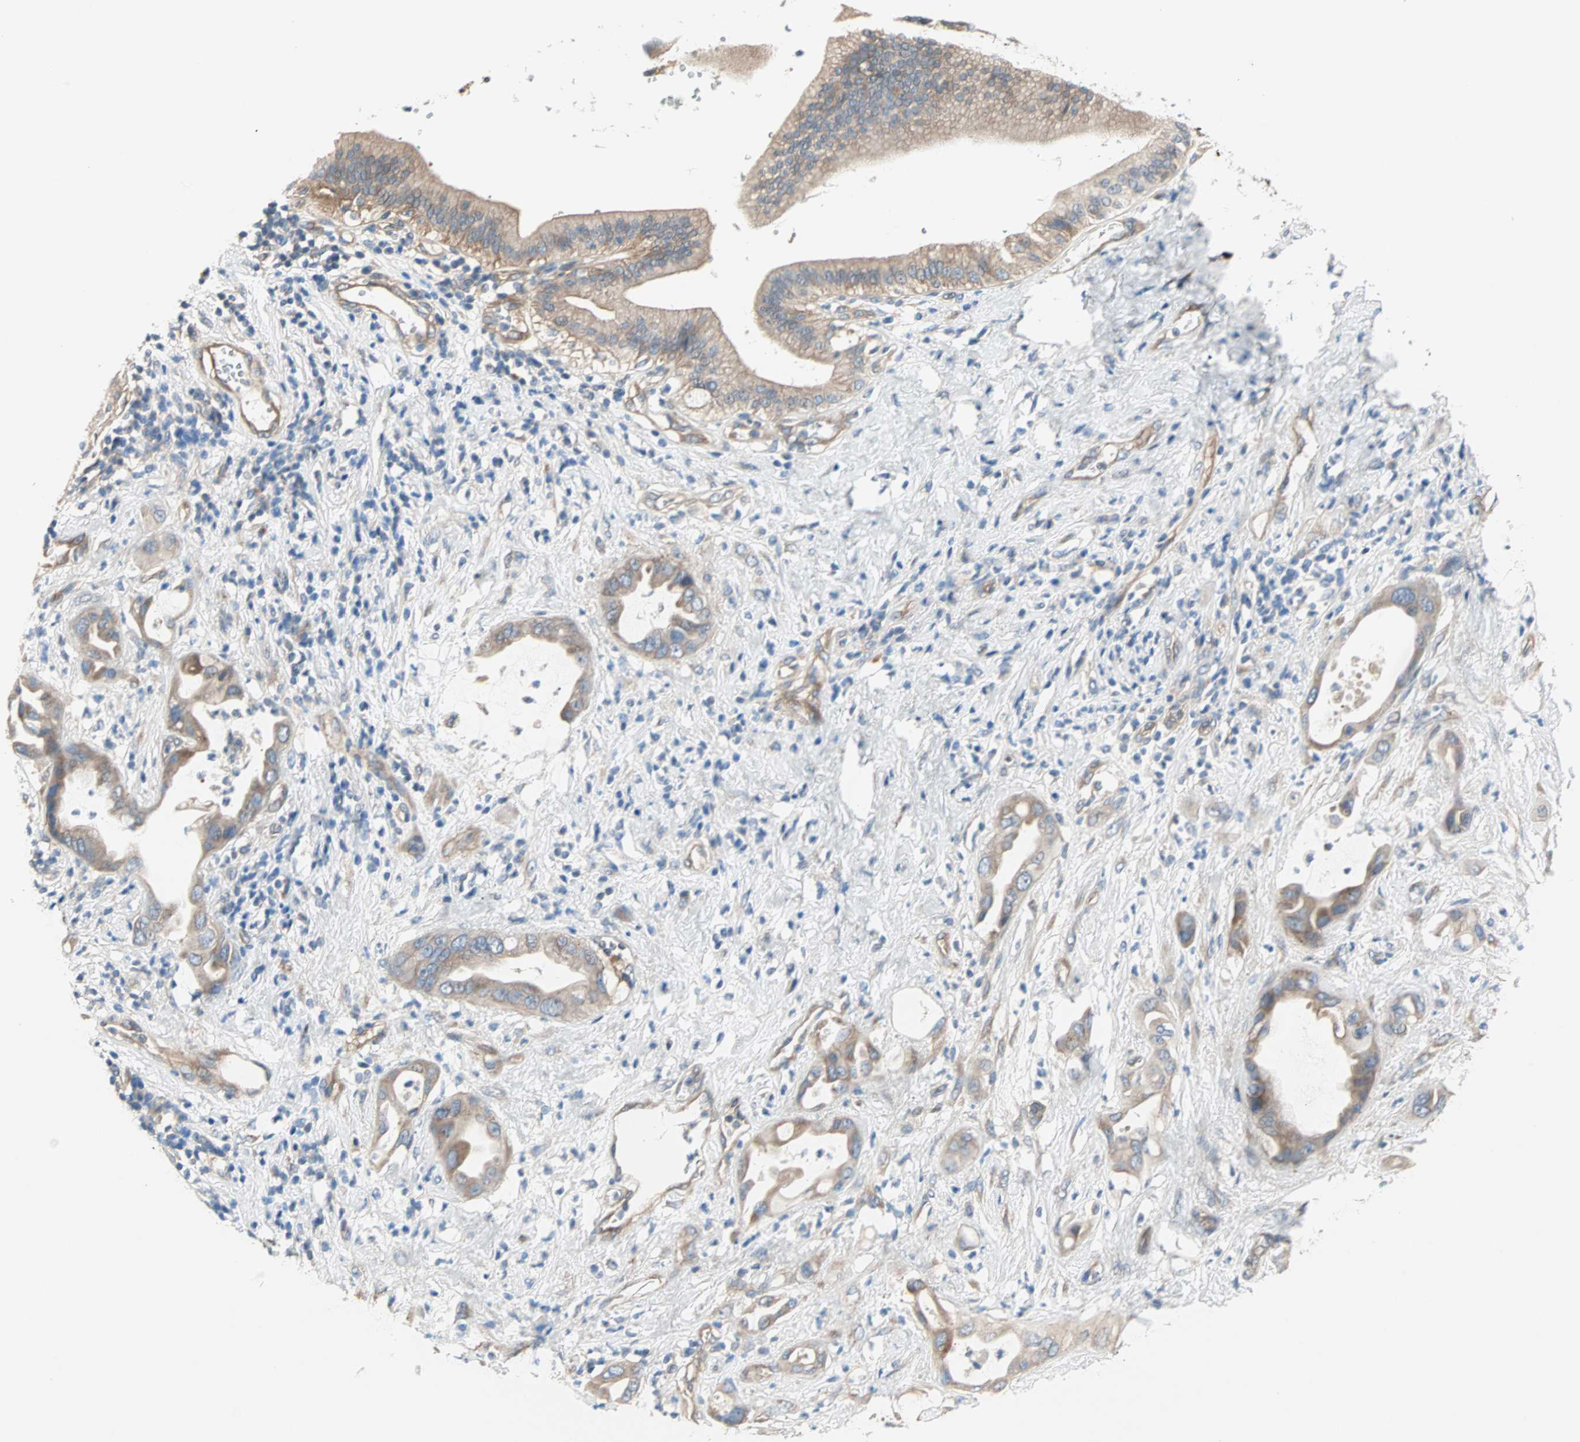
{"staining": {"intensity": "weak", "quantity": ">75%", "location": "cytoplasmic/membranous"}, "tissue": "pancreatic cancer", "cell_type": "Tumor cells", "image_type": "cancer", "snomed": [{"axis": "morphology", "description": "Adenocarcinoma, NOS"}, {"axis": "morphology", "description": "Adenocarcinoma, metastatic, NOS"}, {"axis": "topography", "description": "Lymph node"}, {"axis": "topography", "description": "Pancreas"}, {"axis": "topography", "description": "Duodenum"}], "caption": "An immunohistochemistry photomicrograph of tumor tissue is shown. Protein staining in brown shows weak cytoplasmic/membranous positivity in pancreatic cancer (adenocarcinoma) within tumor cells.", "gene": "PDE8A", "patient": {"sex": "female", "age": 64}}